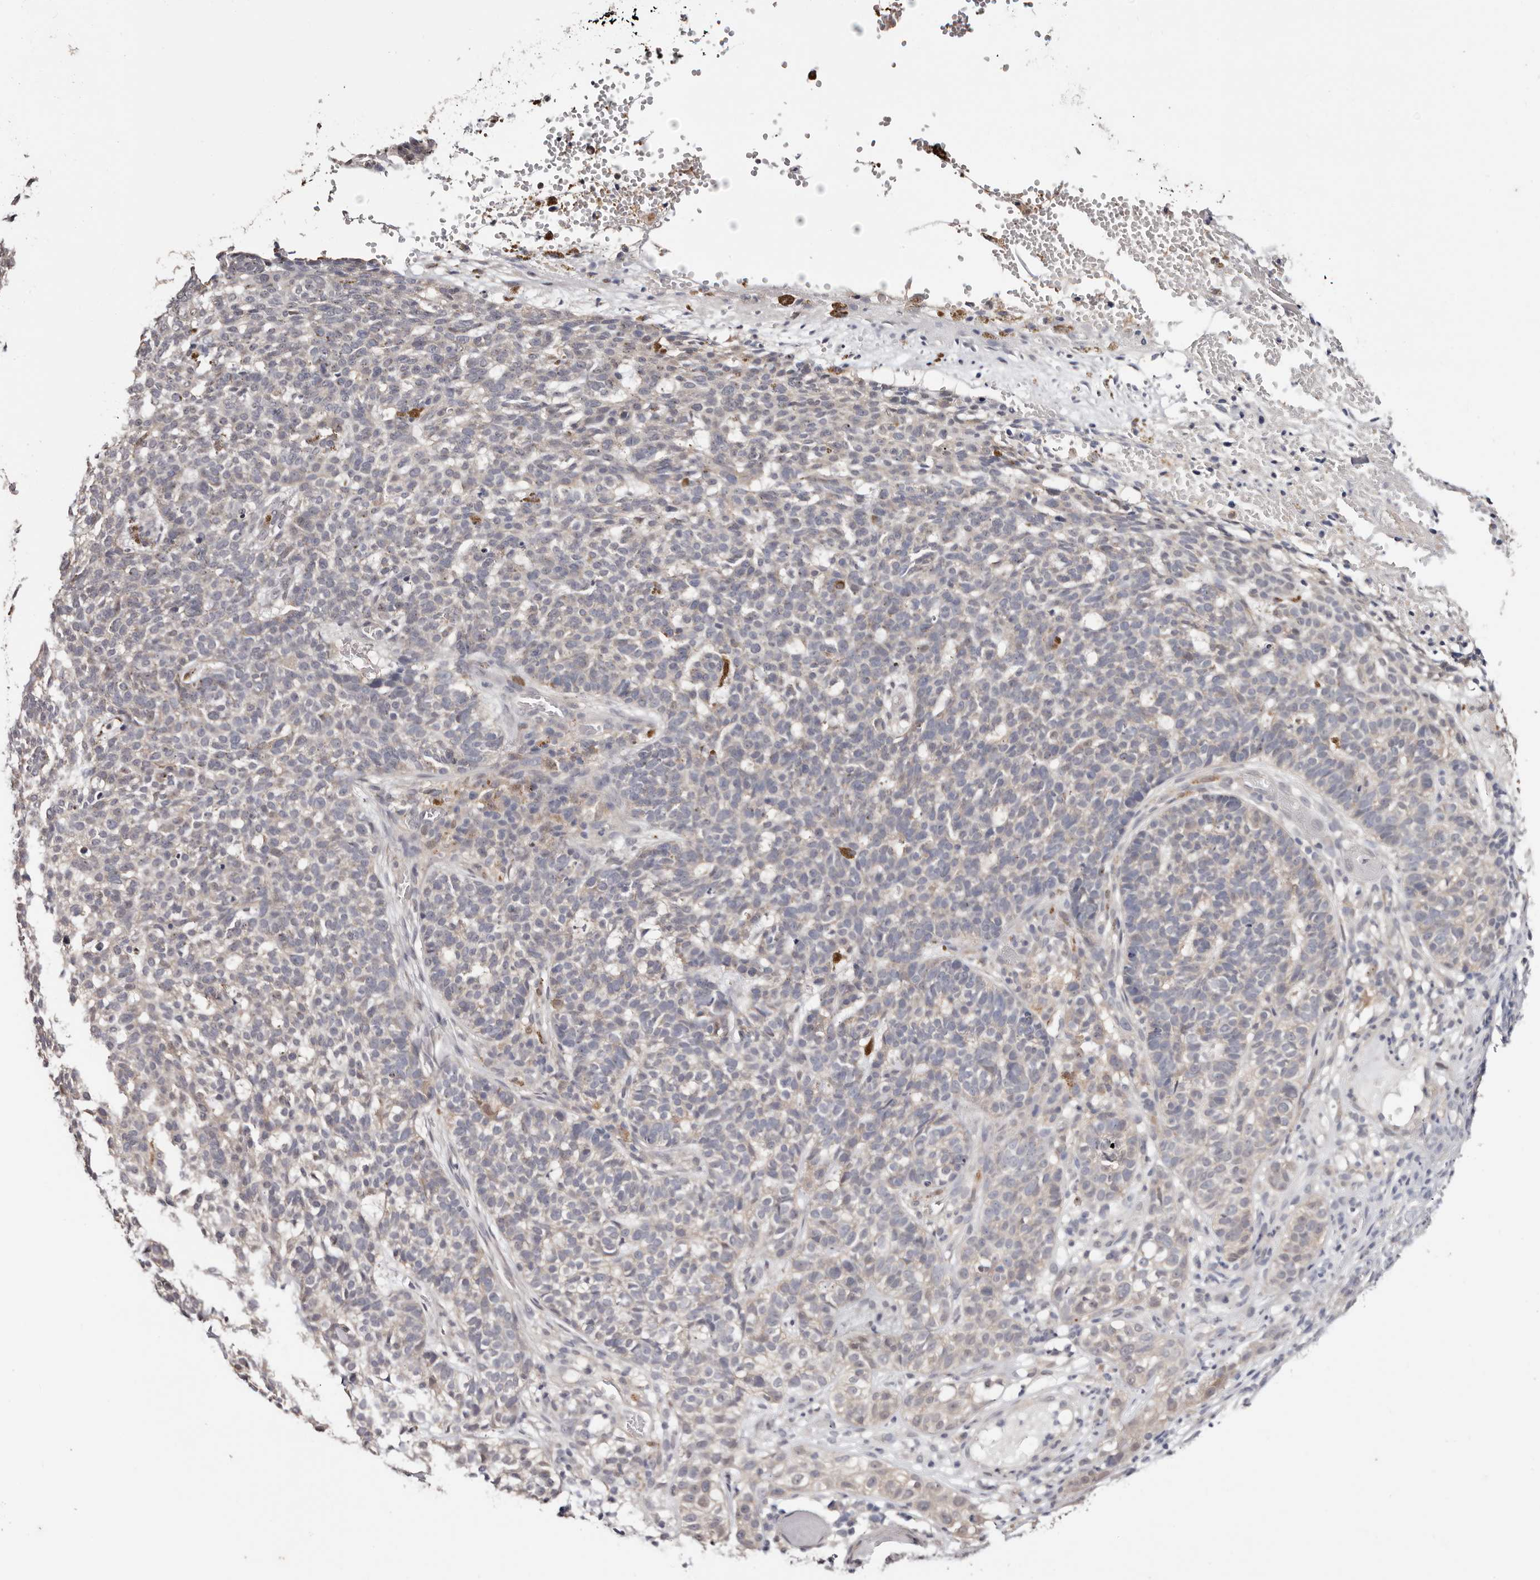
{"staining": {"intensity": "negative", "quantity": "none", "location": "none"}, "tissue": "skin cancer", "cell_type": "Tumor cells", "image_type": "cancer", "snomed": [{"axis": "morphology", "description": "Basal cell carcinoma"}, {"axis": "topography", "description": "Skin"}], "caption": "Immunohistochemical staining of human basal cell carcinoma (skin) reveals no significant expression in tumor cells.", "gene": "TYW3", "patient": {"sex": "male", "age": 85}}